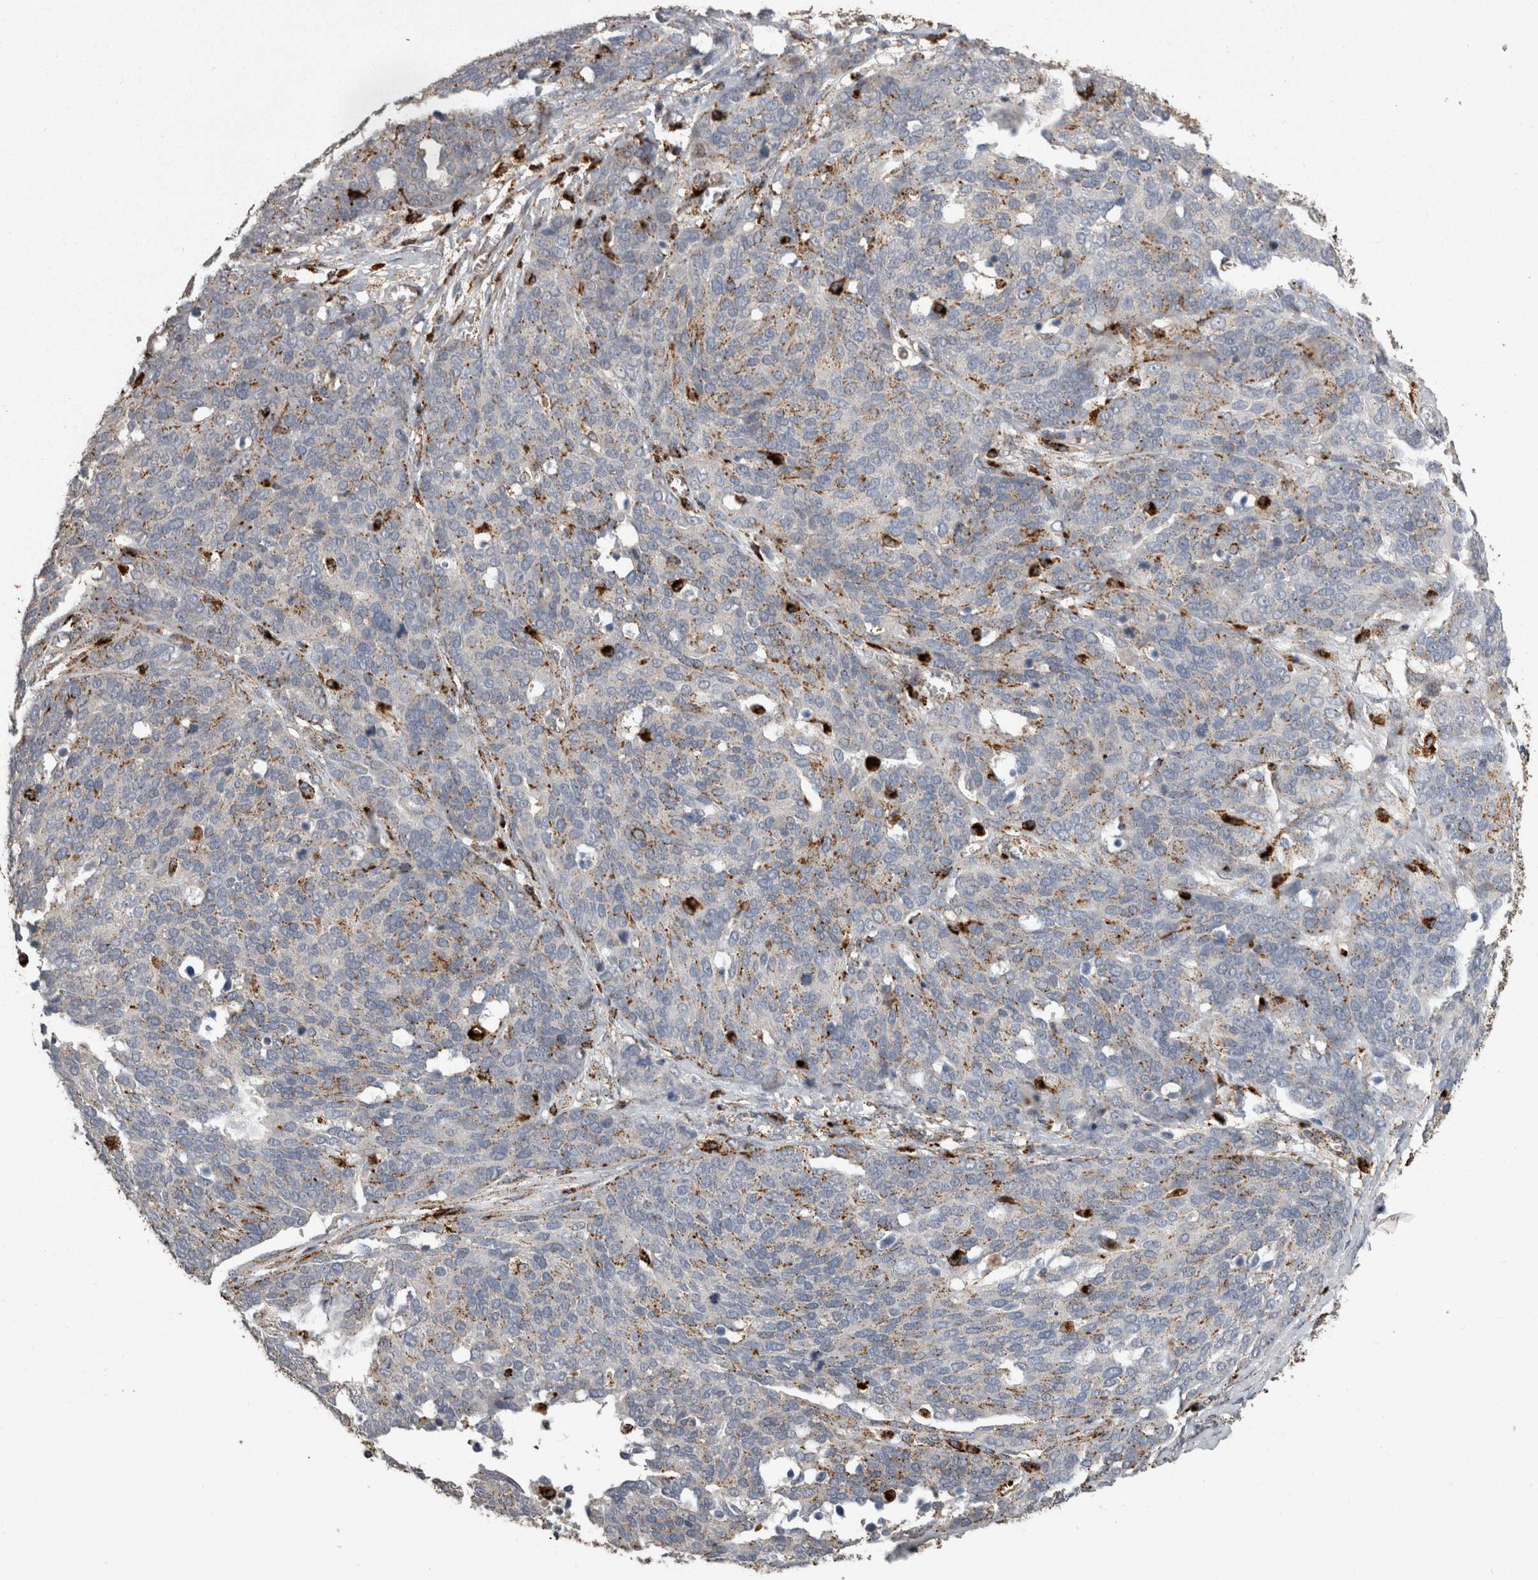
{"staining": {"intensity": "moderate", "quantity": "<25%", "location": "cytoplasmic/membranous"}, "tissue": "ovarian cancer", "cell_type": "Tumor cells", "image_type": "cancer", "snomed": [{"axis": "morphology", "description": "Cystadenocarcinoma, serous, NOS"}, {"axis": "topography", "description": "Ovary"}], "caption": "Protein analysis of serous cystadenocarcinoma (ovarian) tissue exhibits moderate cytoplasmic/membranous staining in approximately <25% of tumor cells.", "gene": "CTSZ", "patient": {"sex": "female", "age": 44}}